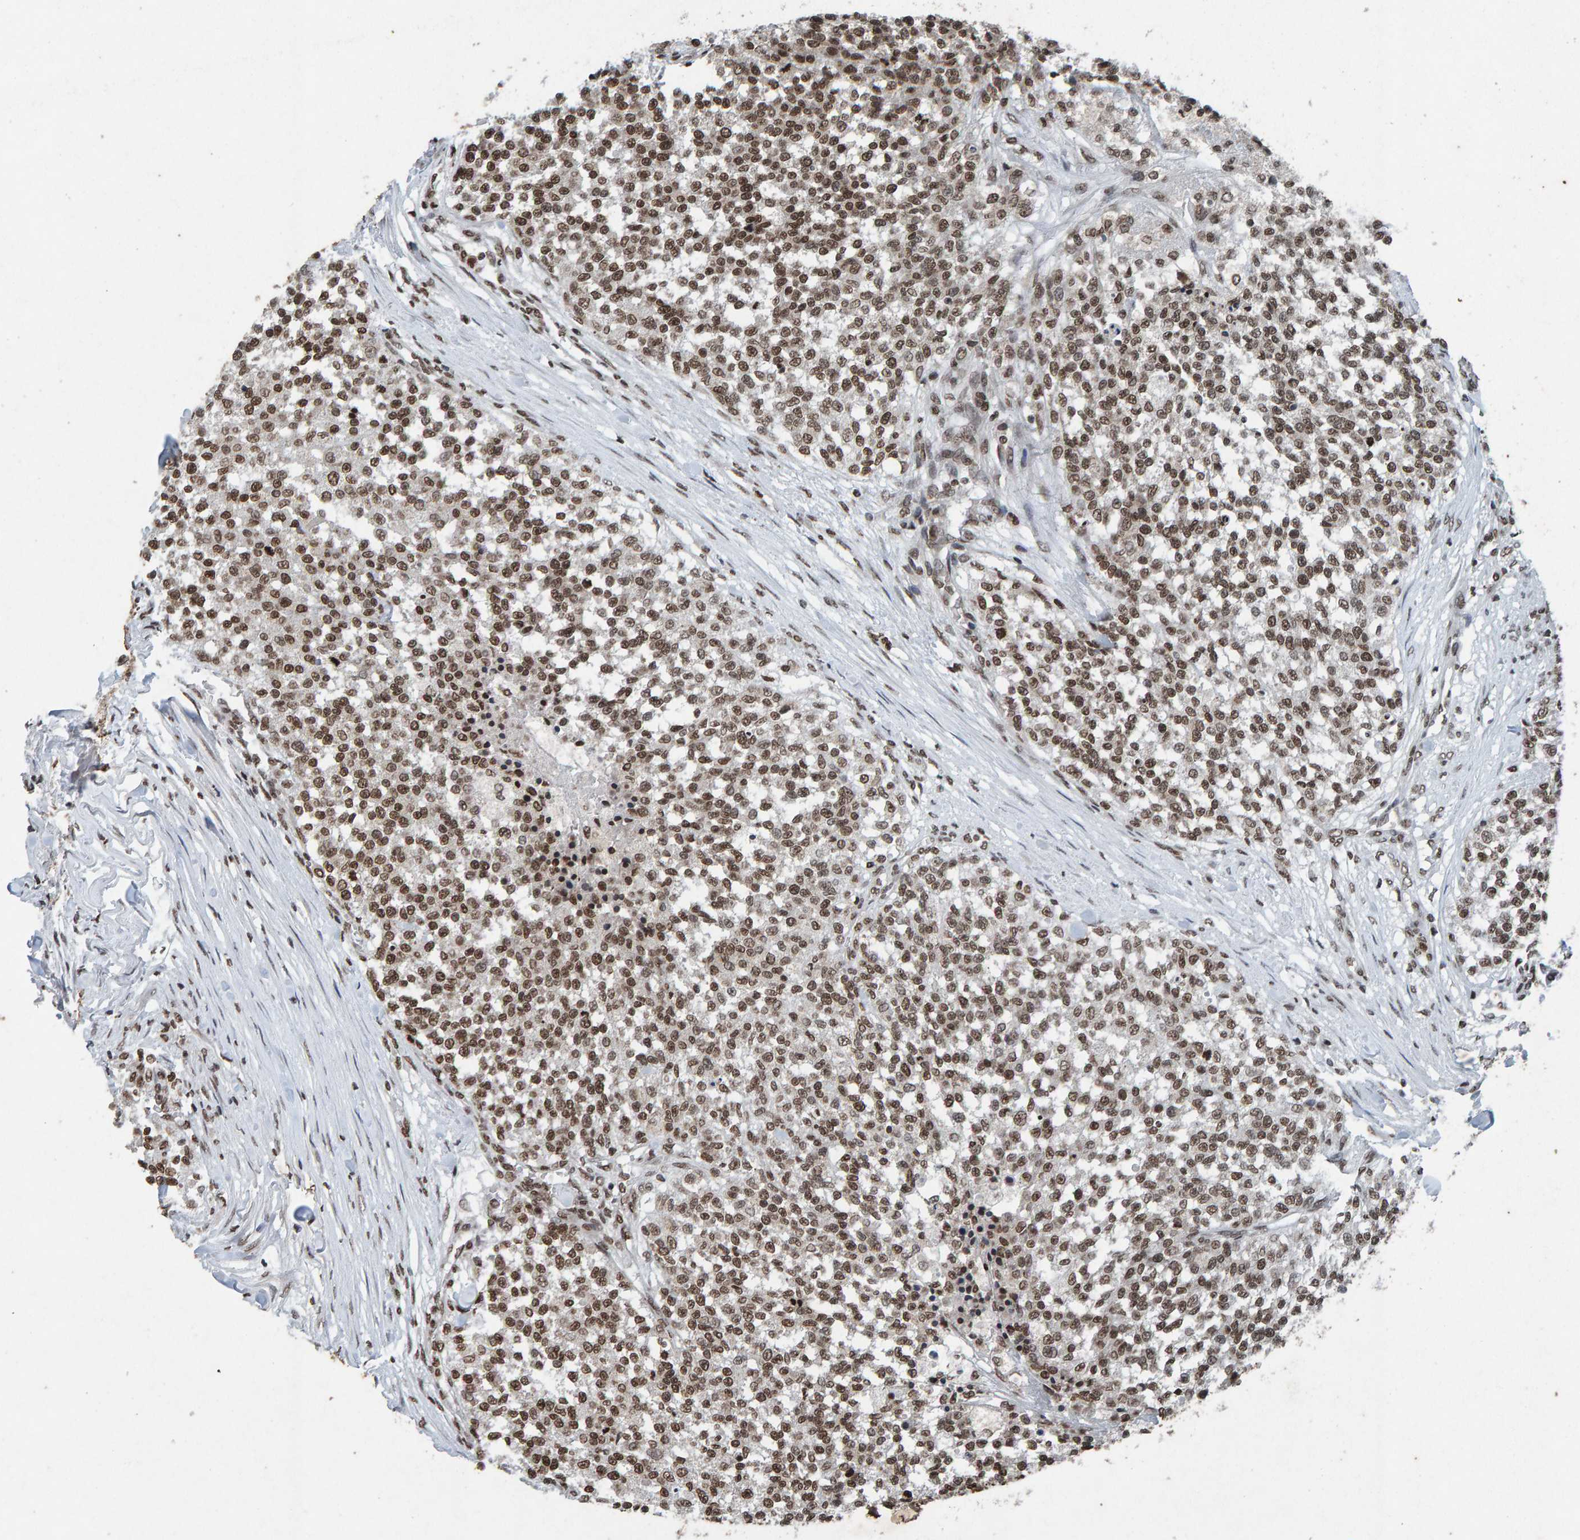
{"staining": {"intensity": "moderate", "quantity": ">75%", "location": "nuclear"}, "tissue": "testis cancer", "cell_type": "Tumor cells", "image_type": "cancer", "snomed": [{"axis": "morphology", "description": "Seminoma, NOS"}, {"axis": "topography", "description": "Testis"}], "caption": "Protein analysis of seminoma (testis) tissue displays moderate nuclear staining in about >75% of tumor cells. Immunohistochemistry stains the protein of interest in brown and the nuclei are stained blue.", "gene": "H2AZ1", "patient": {"sex": "male", "age": 59}}